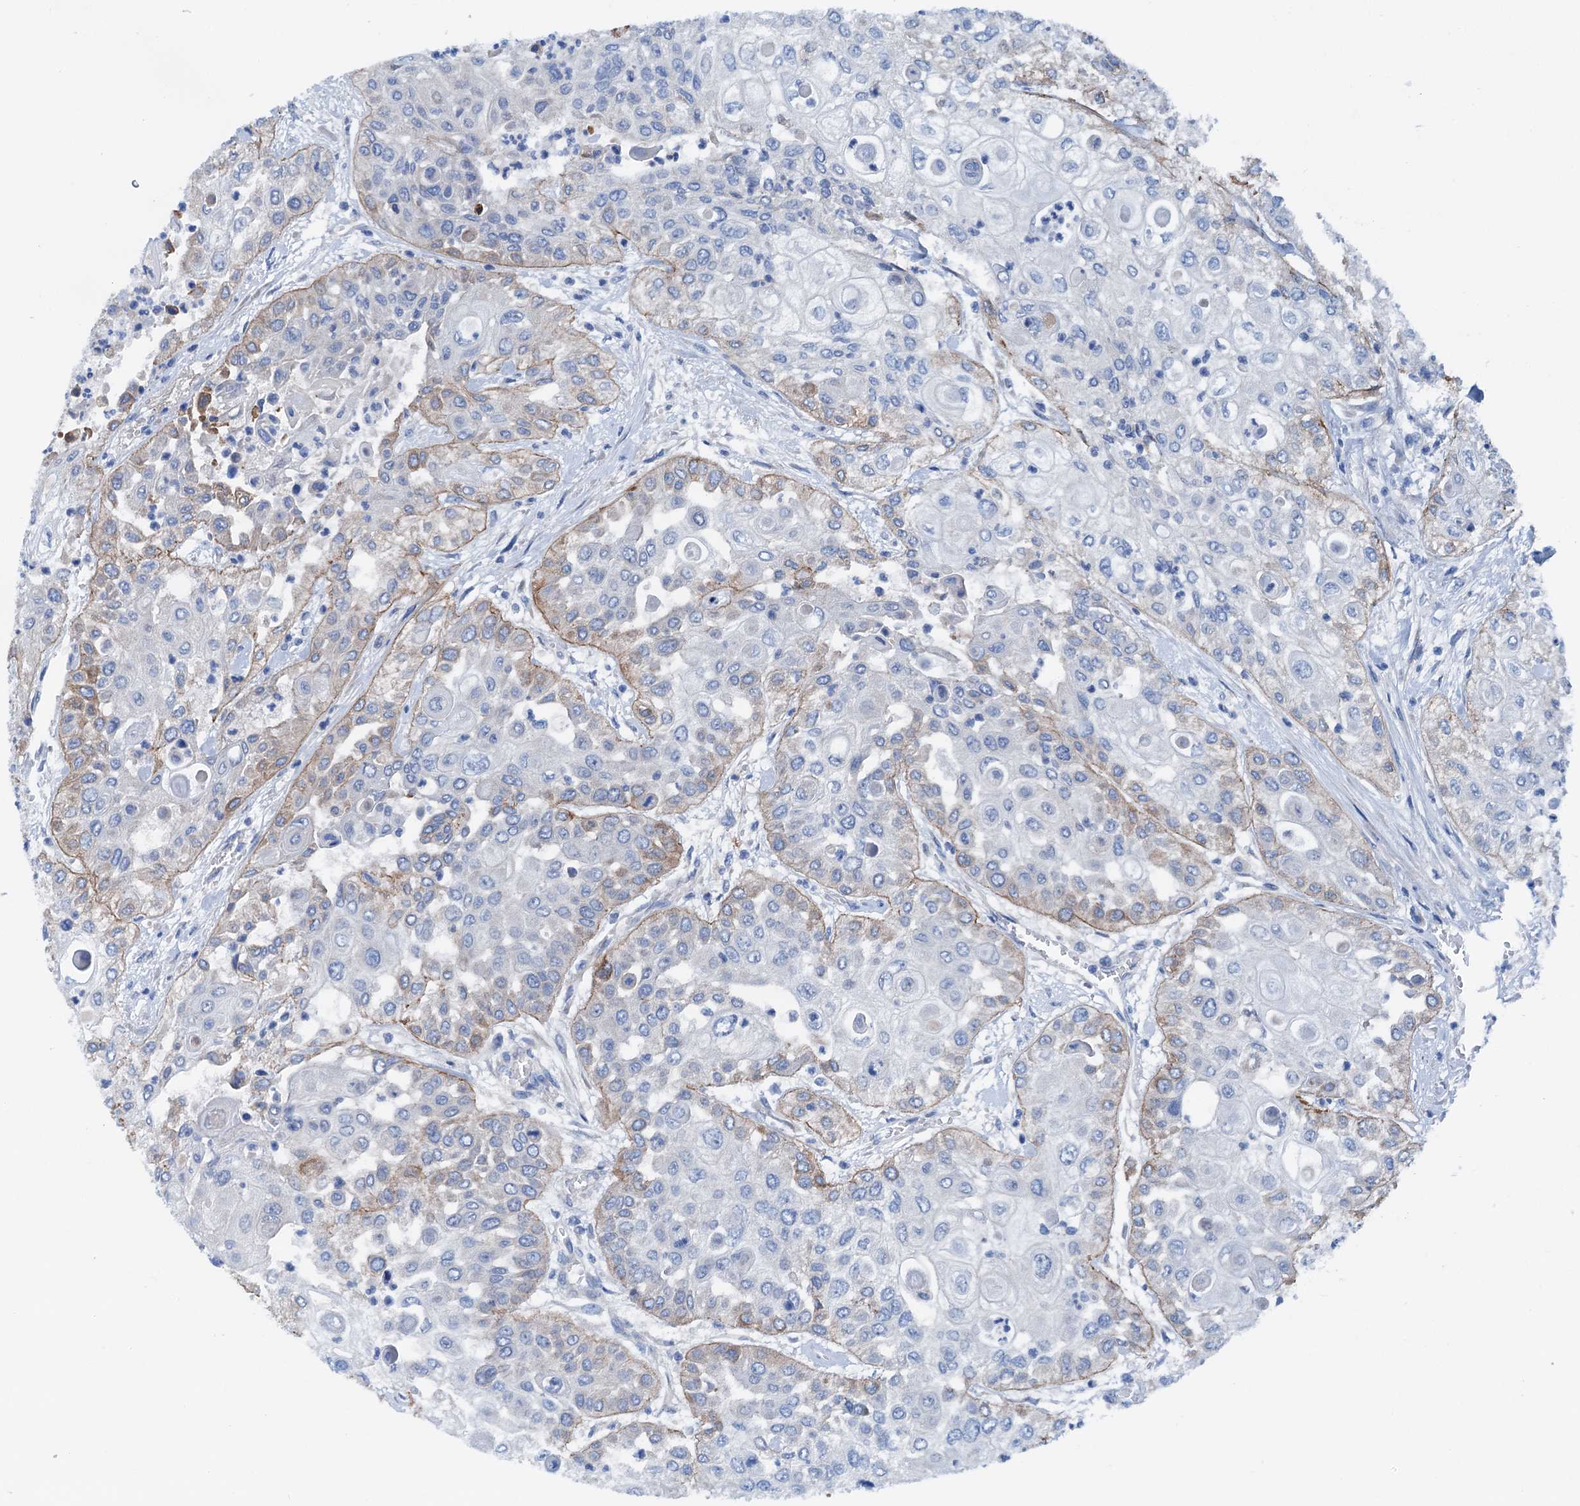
{"staining": {"intensity": "moderate", "quantity": "<25%", "location": "cytoplasmic/membranous"}, "tissue": "urothelial cancer", "cell_type": "Tumor cells", "image_type": "cancer", "snomed": [{"axis": "morphology", "description": "Urothelial carcinoma, High grade"}, {"axis": "topography", "description": "Urinary bladder"}], "caption": "Immunohistochemistry (IHC) micrograph of neoplastic tissue: urothelial cancer stained using immunohistochemistry (IHC) reveals low levels of moderate protein expression localized specifically in the cytoplasmic/membranous of tumor cells, appearing as a cytoplasmic/membranous brown color.", "gene": "KNDC1", "patient": {"sex": "female", "age": 79}}